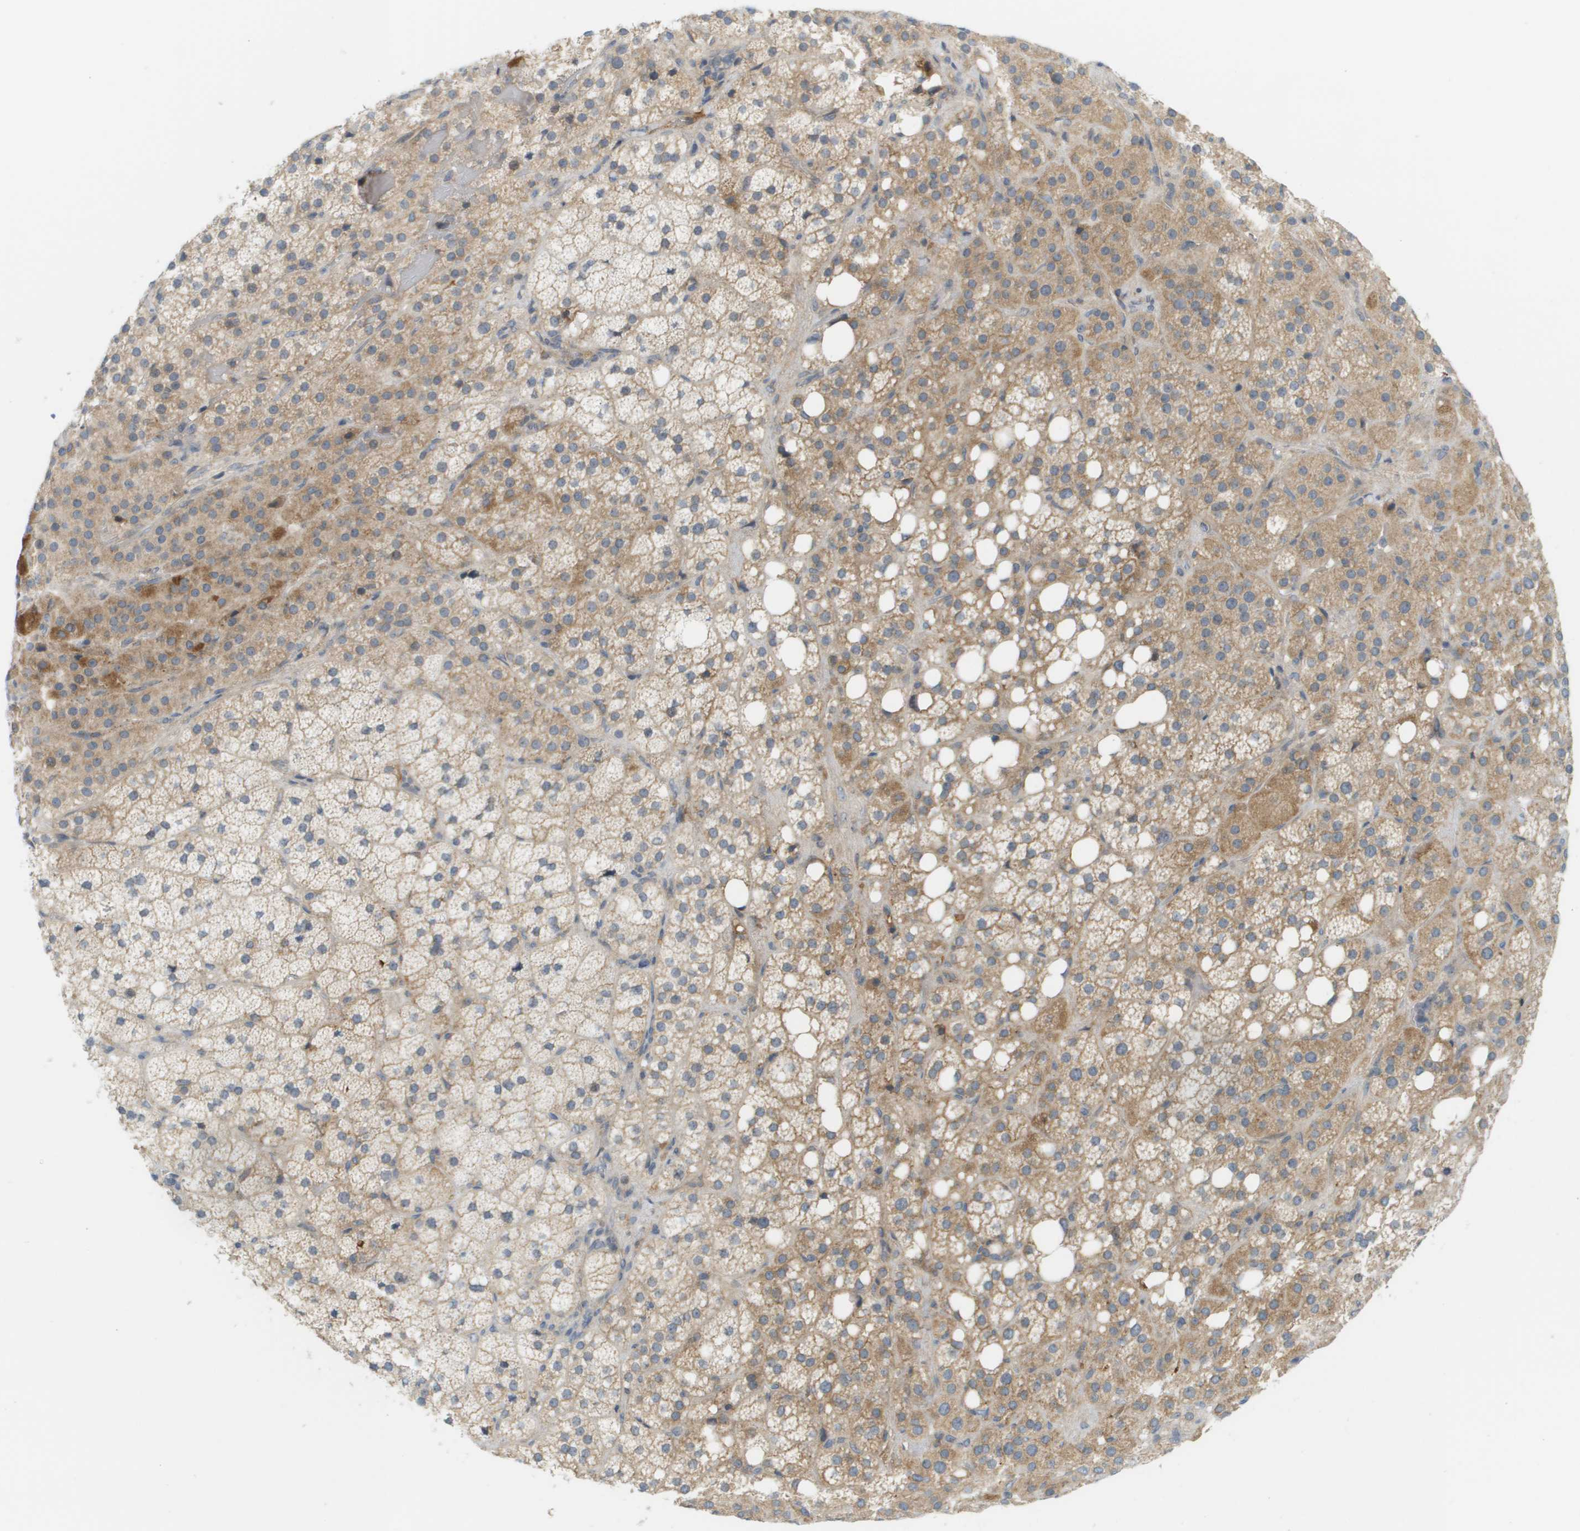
{"staining": {"intensity": "moderate", "quantity": ">75%", "location": "cytoplasmic/membranous"}, "tissue": "adrenal gland", "cell_type": "Glandular cells", "image_type": "normal", "snomed": [{"axis": "morphology", "description": "Normal tissue, NOS"}, {"axis": "topography", "description": "Adrenal gland"}], "caption": "Glandular cells exhibit moderate cytoplasmic/membranous staining in about >75% of cells in unremarkable adrenal gland. The protein is stained brown, and the nuclei are stained in blue (DAB IHC with brightfield microscopy, high magnification).", "gene": "PROC", "patient": {"sex": "female", "age": 59}}